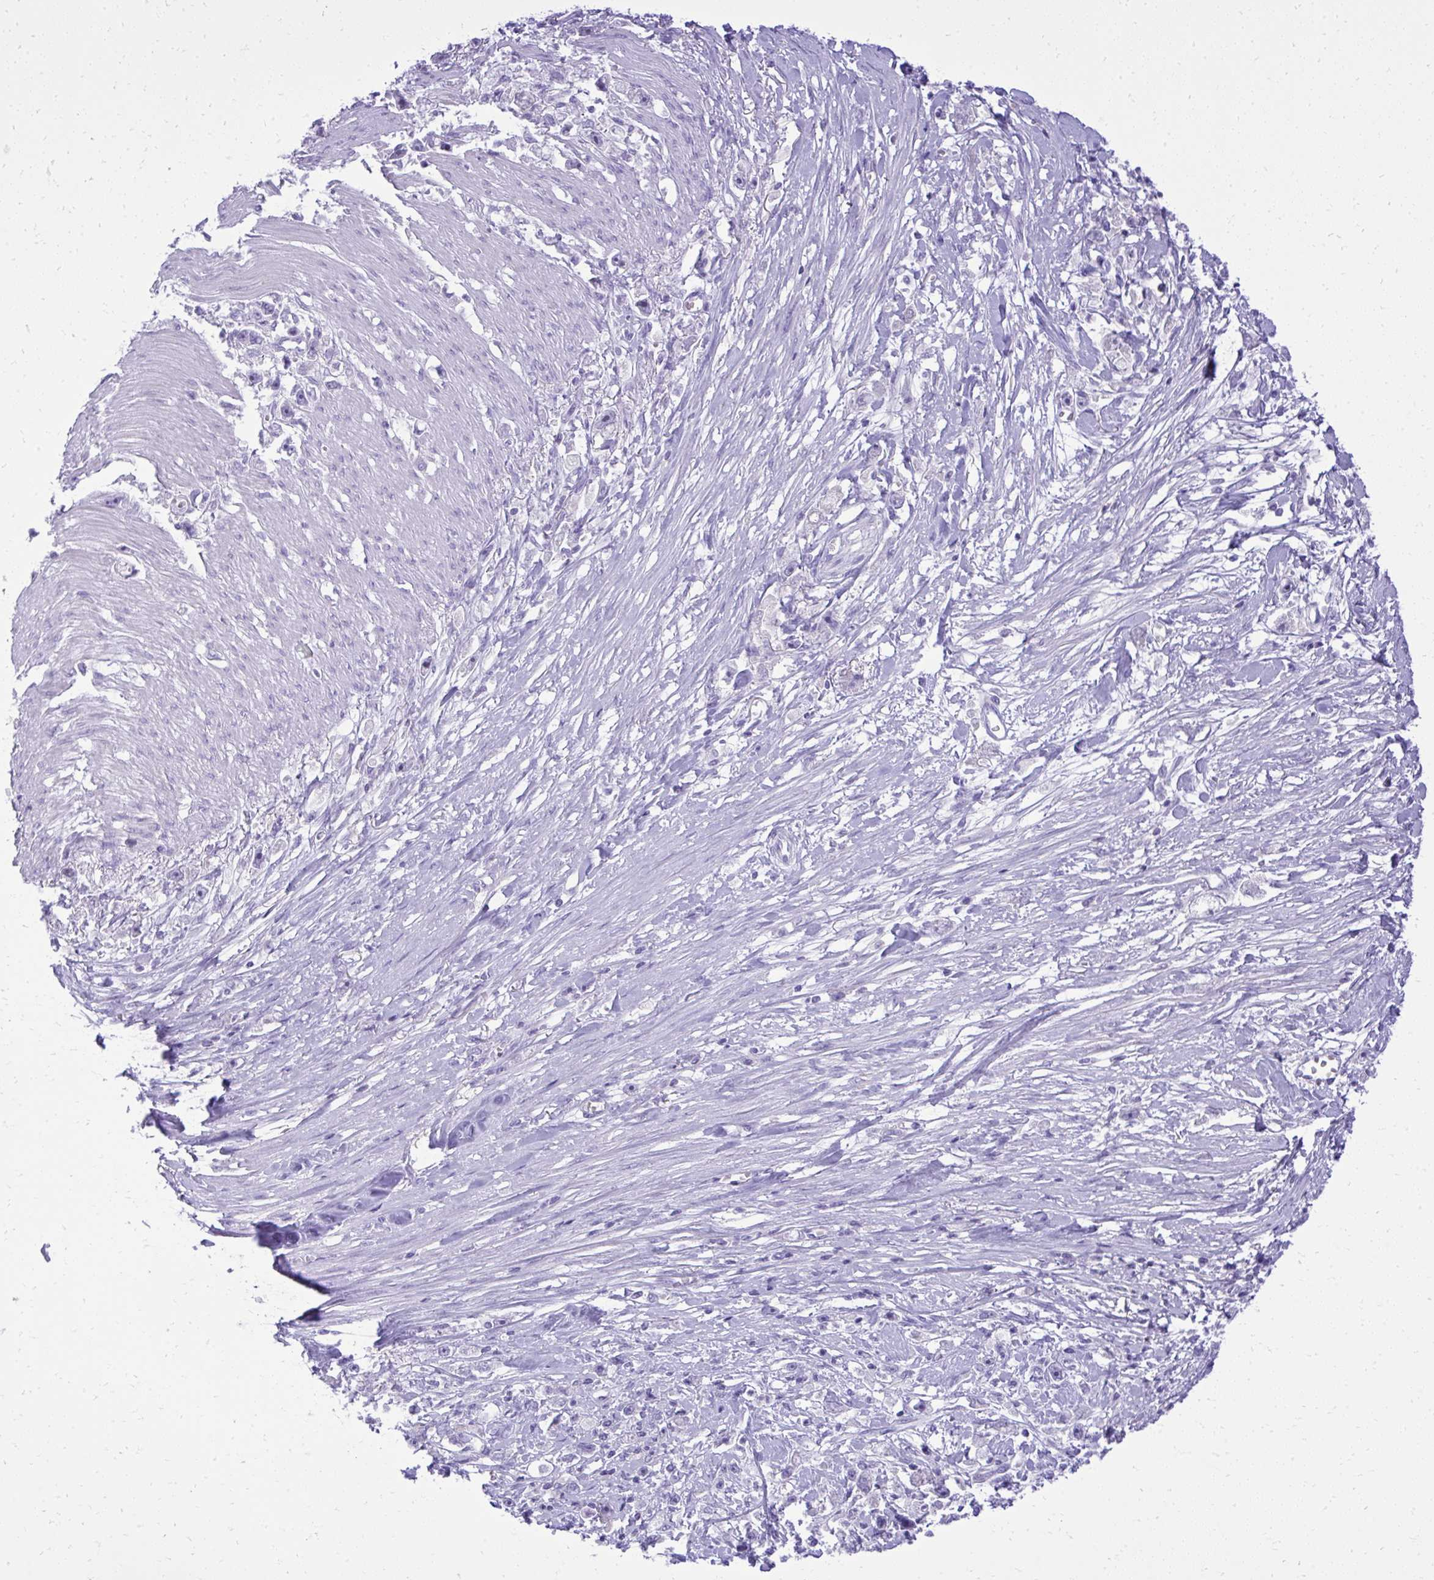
{"staining": {"intensity": "negative", "quantity": "none", "location": "none"}, "tissue": "stomach cancer", "cell_type": "Tumor cells", "image_type": "cancer", "snomed": [{"axis": "morphology", "description": "Adenocarcinoma, NOS"}, {"axis": "topography", "description": "Stomach"}], "caption": "An immunohistochemistry (IHC) histopathology image of adenocarcinoma (stomach) is shown. There is no staining in tumor cells of adenocarcinoma (stomach).", "gene": "PITPNM3", "patient": {"sex": "female", "age": 59}}